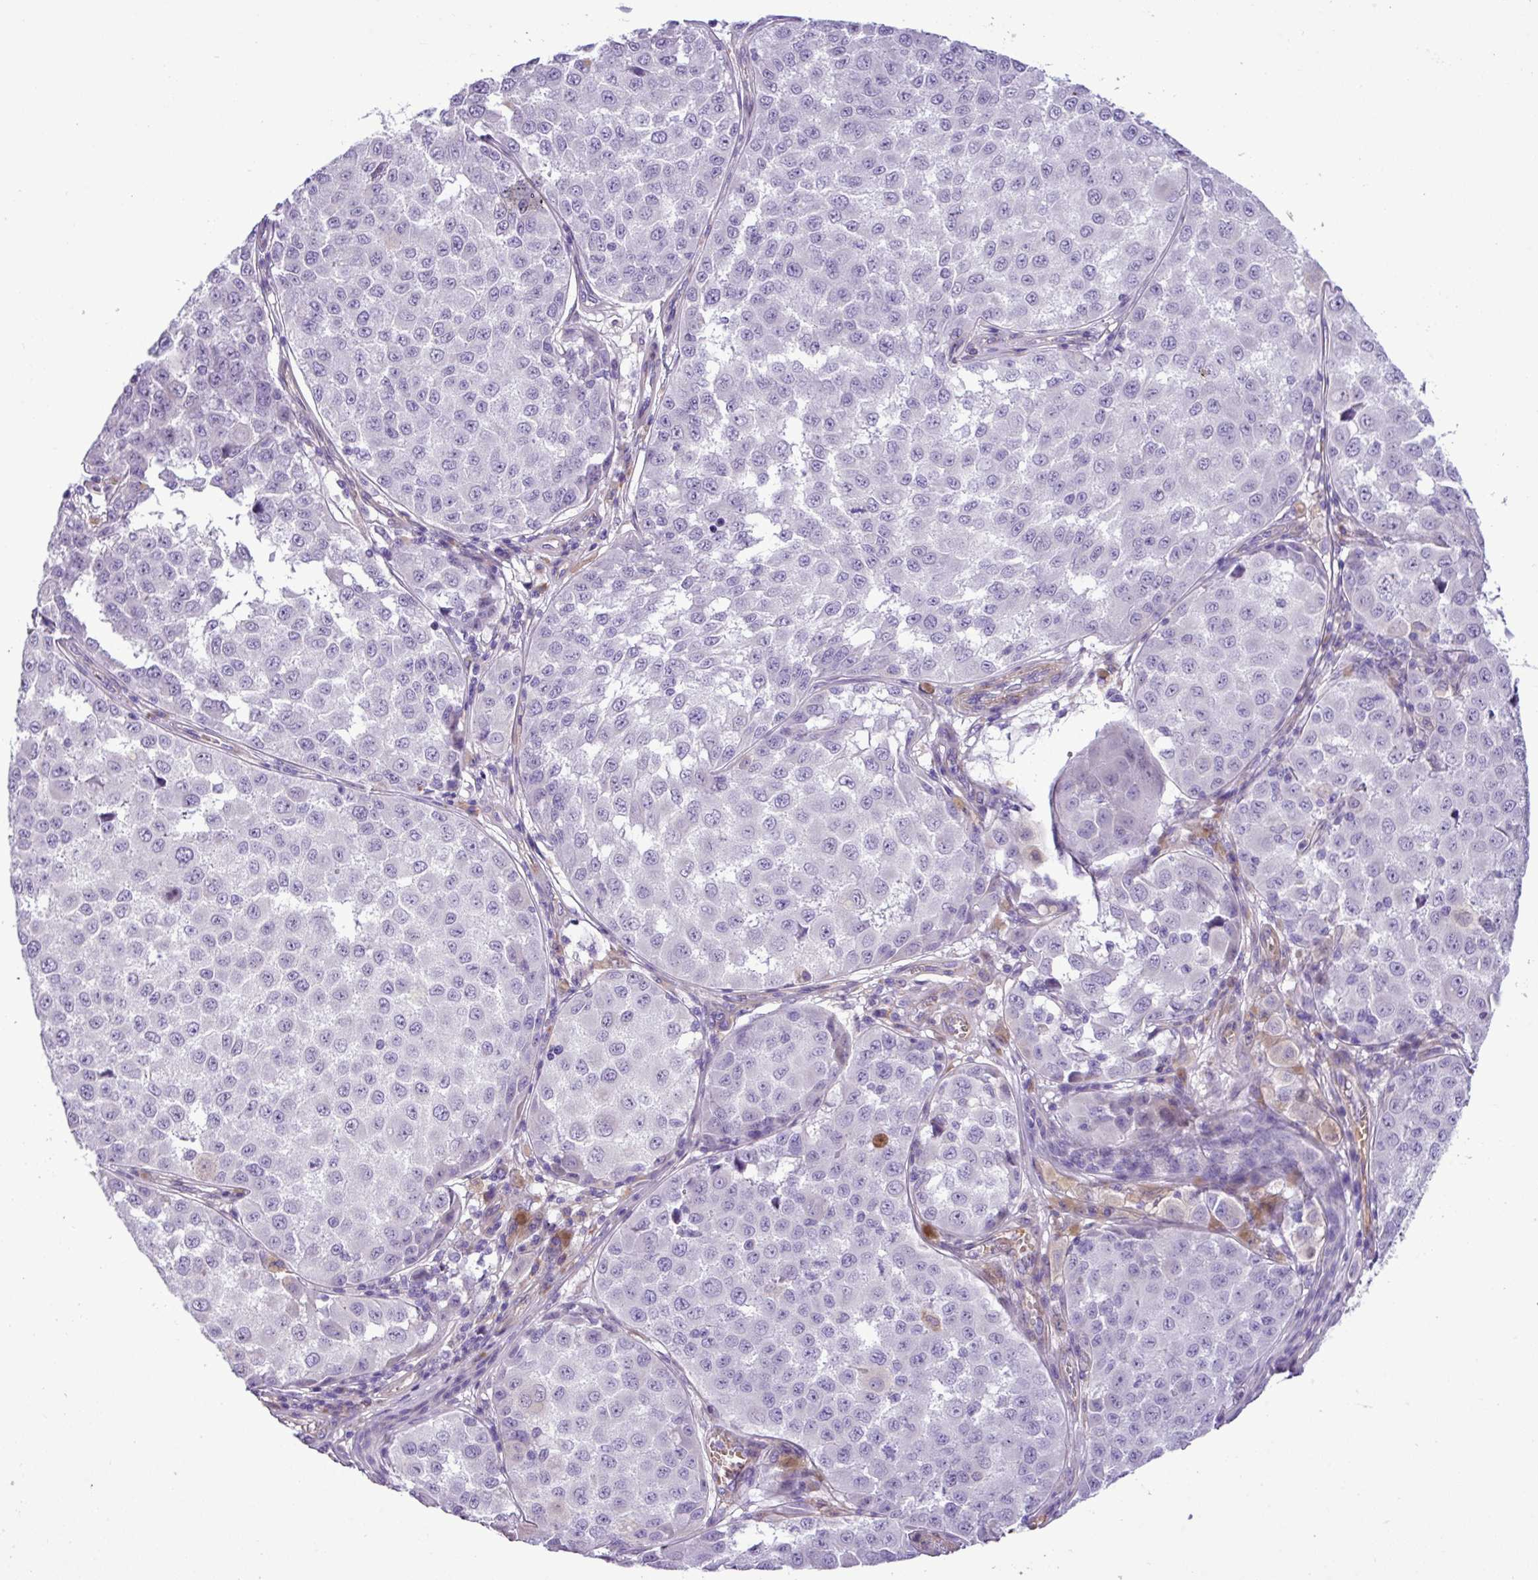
{"staining": {"intensity": "negative", "quantity": "none", "location": "none"}, "tissue": "melanoma", "cell_type": "Tumor cells", "image_type": "cancer", "snomed": [{"axis": "morphology", "description": "Malignant melanoma, NOS"}, {"axis": "topography", "description": "Skin"}], "caption": "The IHC image has no significant positivity in tumor cells of melanoma tissue.", "gene": "C11orf91", "patient": {"sex": "male", "age": 64}}